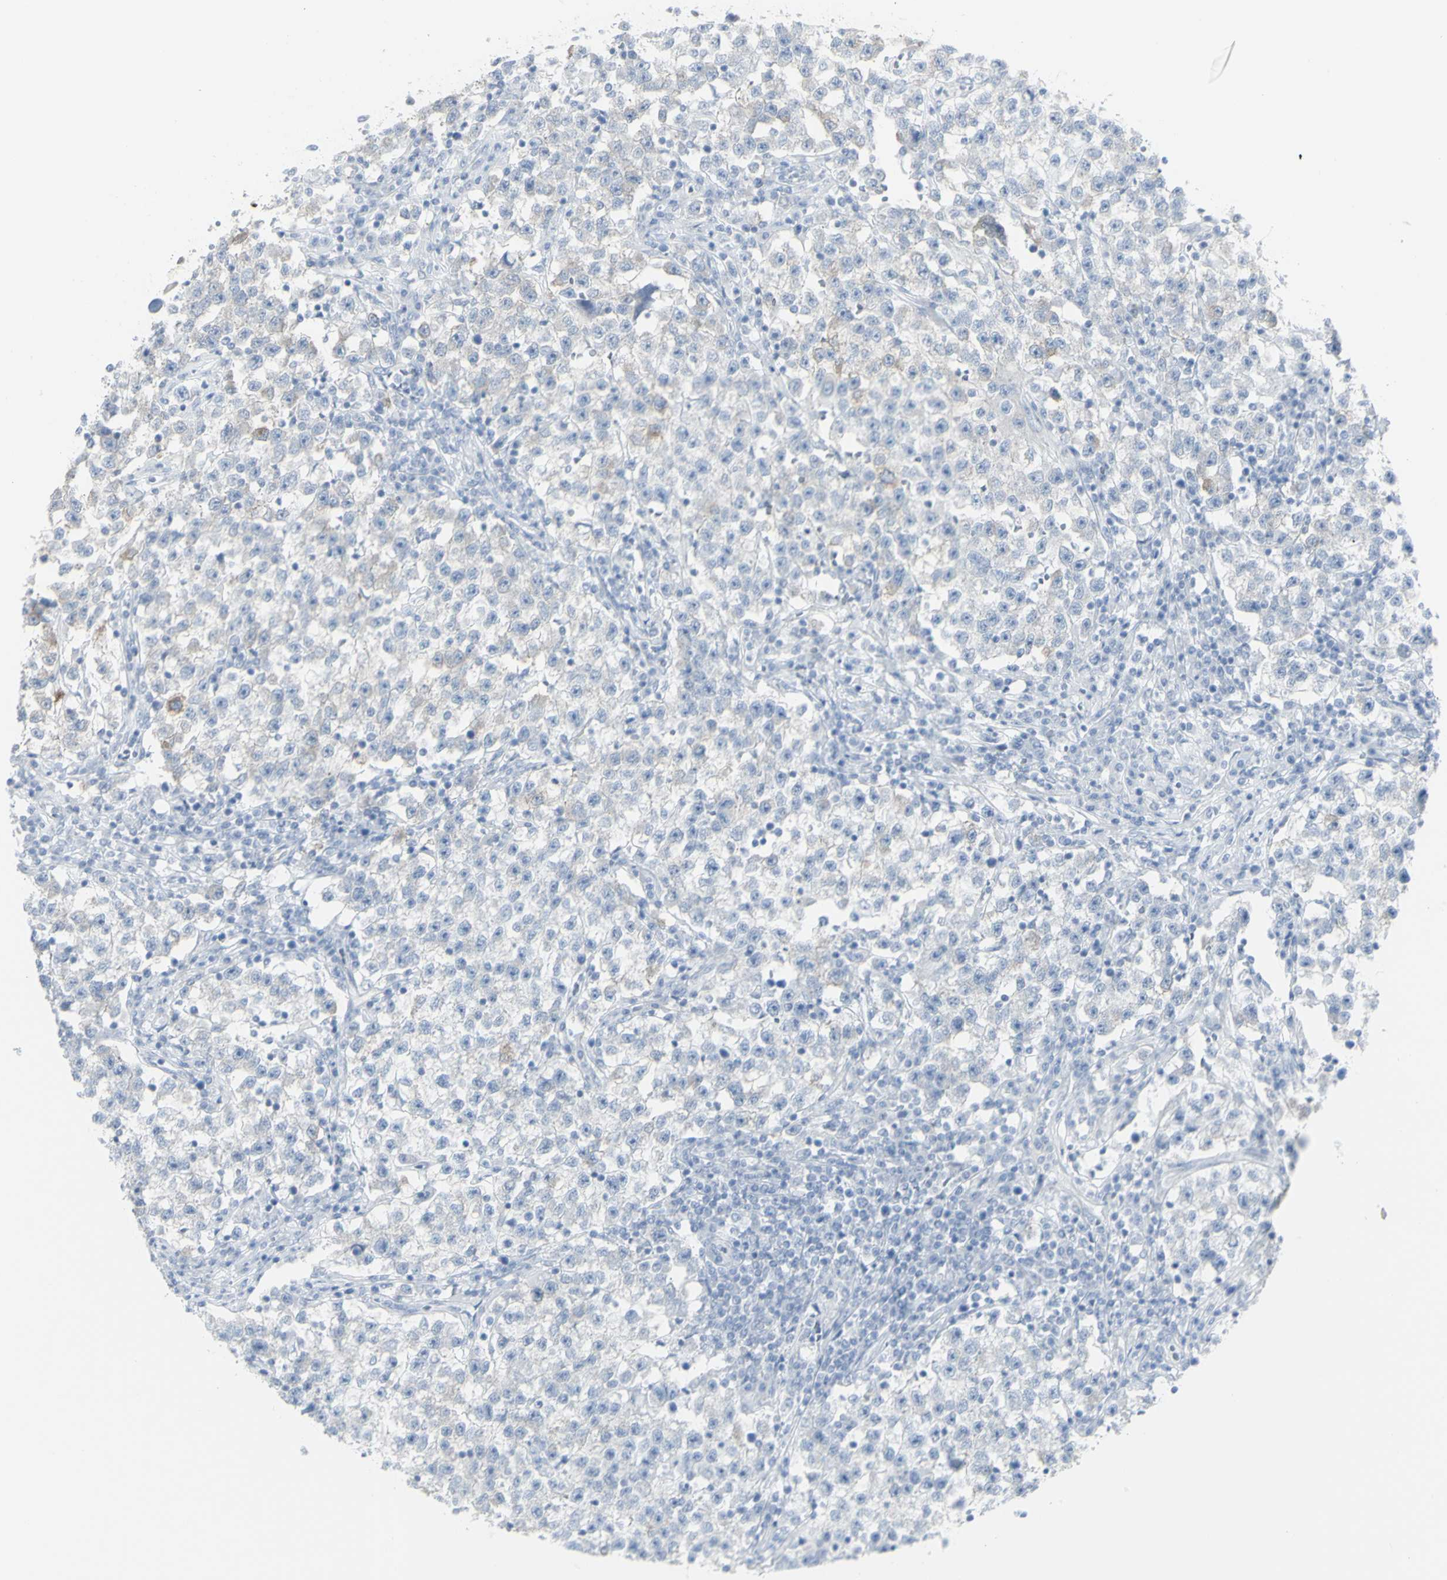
{"staining": {"intensity": "weak", "quantity": "<25%", "location": "cytoplasmic/membranous"}, "tissue": "testis cancer", "cell_type": "Tumor cells", "image_type": "cancer", "snomed": [{"axis": "morphology", "description": "Seminoma, NOS"}, {"axis": "topography", "description": "Testis"}], "caption": "IHC micrograph of neoplastic tissue: testis seminoma stained with DAB (3,3'-diaminobenzidine) displays no significant protein positivity in tumor cells.", "gene": "ENSG00000198211", "patient": {"sex": "male", "age": 22}}